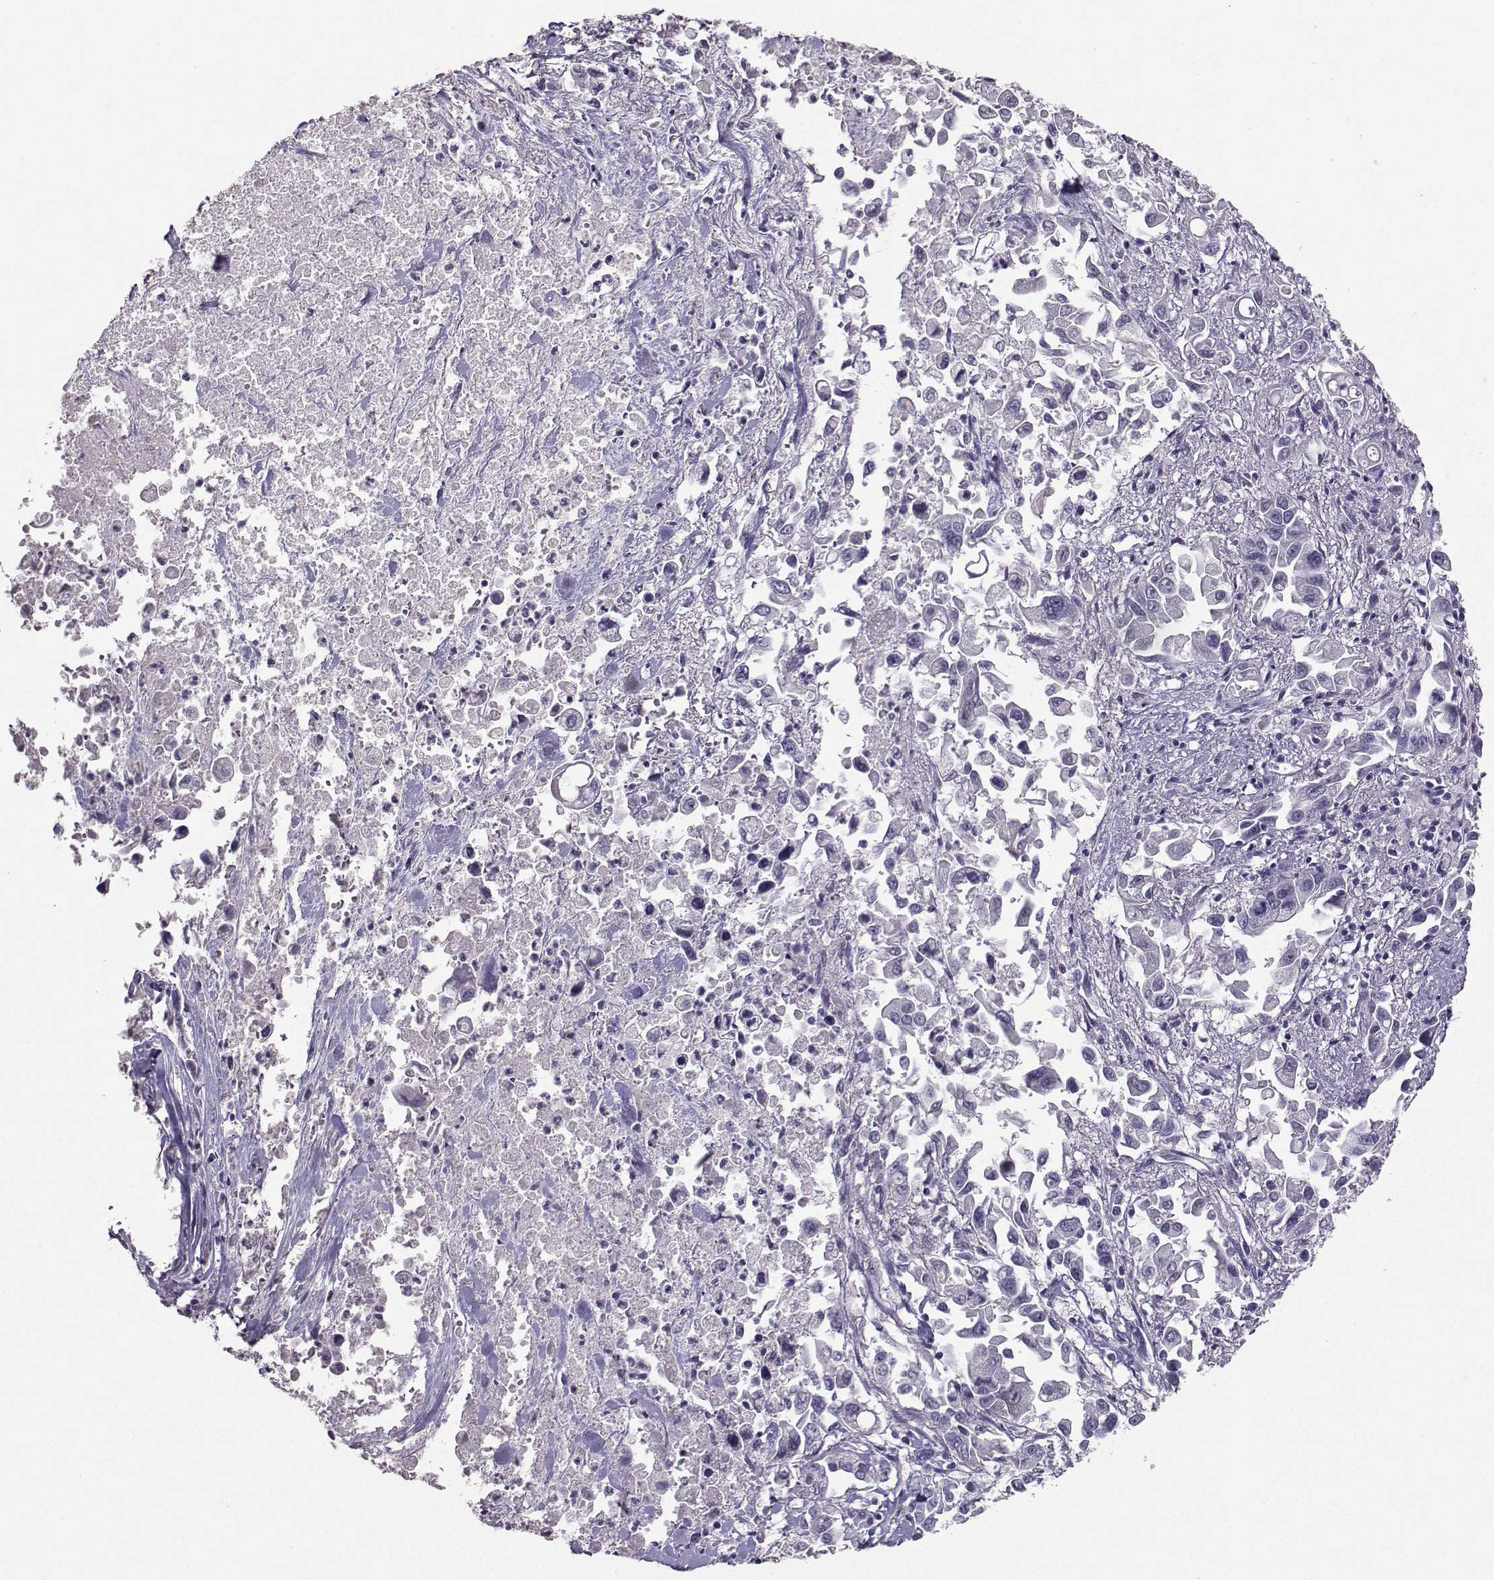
{"staining": {"intensity": "negative", "quantity": "none", "location": "none"}, "tissue": "pancreatic cancer", "cell_type": "Tumor cells", "image_type": "cancer", "snomed": [{"axis": "morphology", "description": "Adenocarcinoma, NOS"}, {"axis": "topography", "description": "Pancreas"}], "caption": "This is a histopathology image of IHC staining of adenocarcinoma (pancreatic), which shows no expression in tumor cells.", "gene": "CARTPT", "patient": {"sex": "female", "age": 83}}